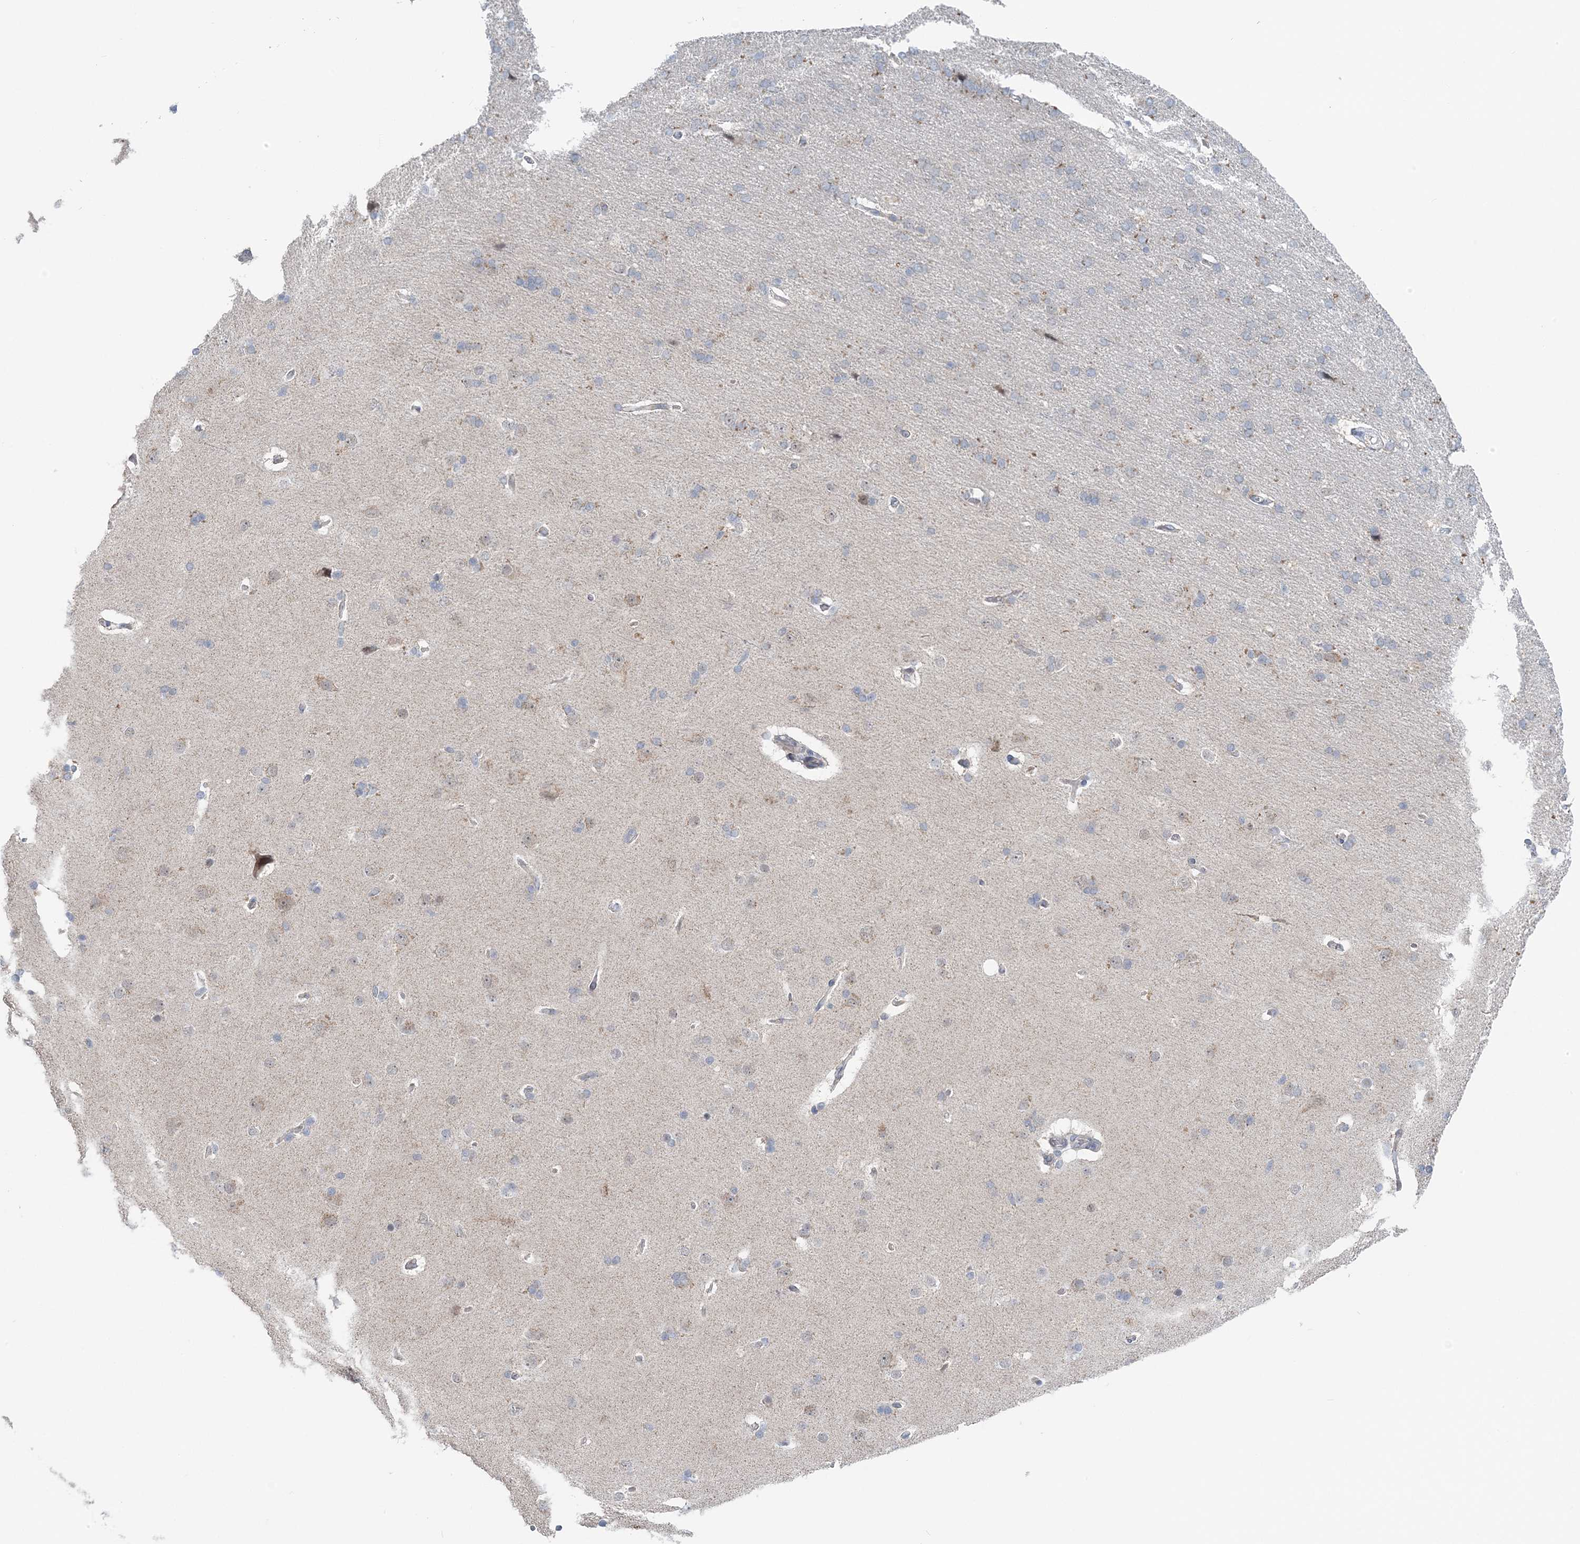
{"staining": {"intensity": "weak", "quantity": "<25%", "location": "cytoplasmic/membranous"}, "tissue": "cerebral cortex", "cell_type": "Endothelial cells", "image_type": "normal", "snomed": [{"axis": "morphology", "description": "Normal tissue, NOS"}, {"axis": "topography", "description": "Cerebral cortex"}], "caption": "This micrograph is of benign cerebral cortex stained with IHC to label a protein in brown with the nuclei are counter-stained blue. There is no positivity in endothelial cells. (DAB (3,3'-diaminobenzidine) immunohistochemistry (IHC) with hematoxylin counter stain).", "gene": "RNF150", "patient": {"sex": "male", "age": 62}}